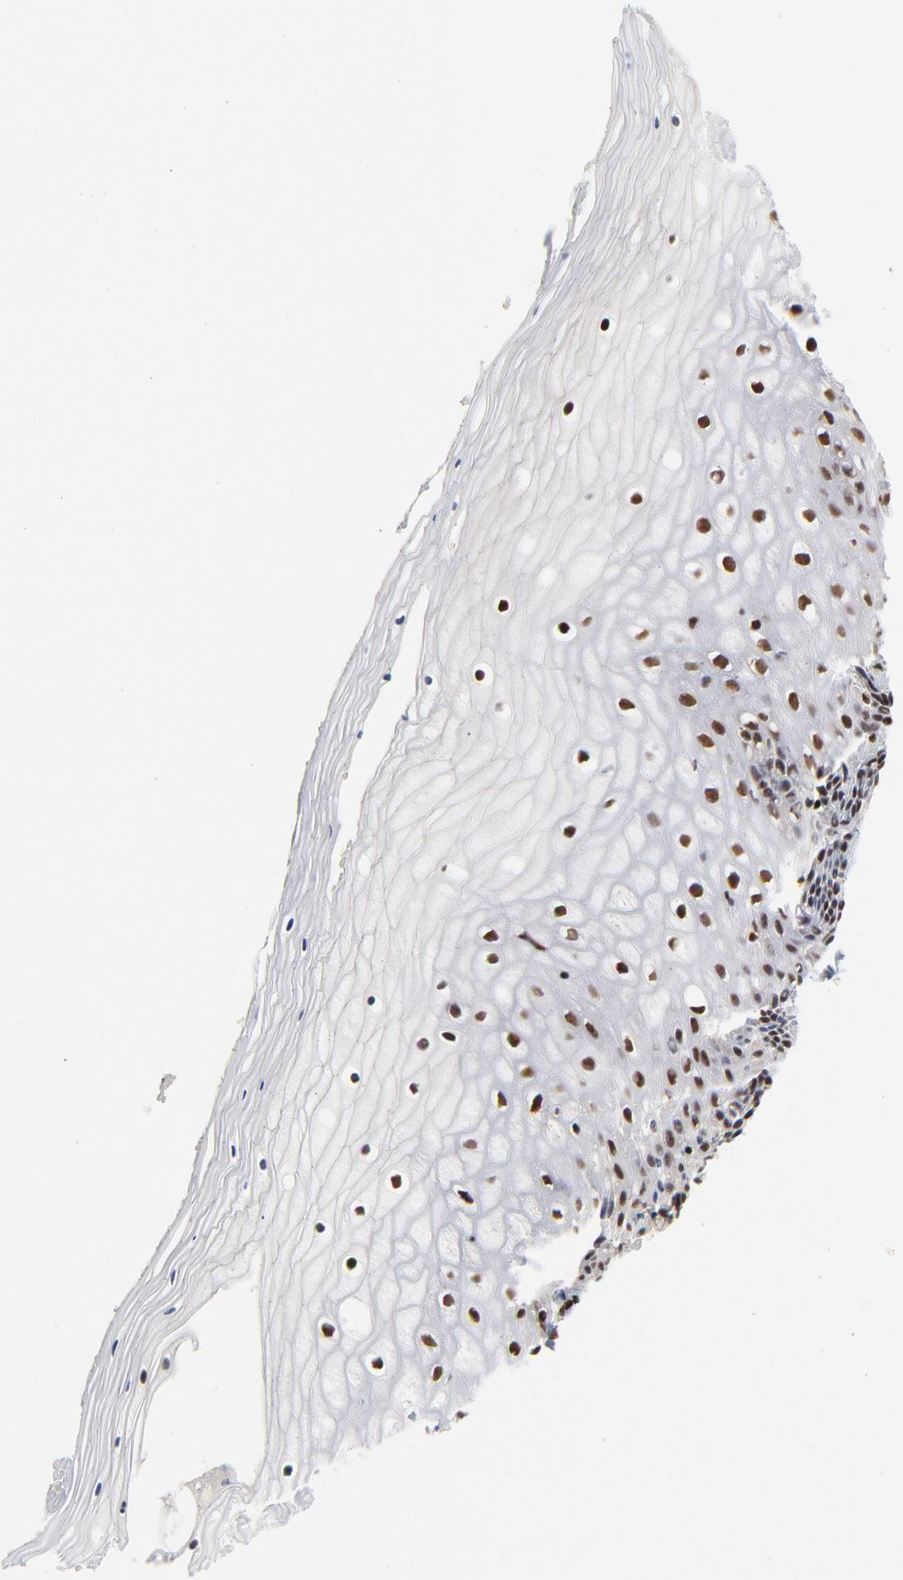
{"staining": {"intensity": "strong", "quantity": ">75%", "location": "nuclear"}, "tissue": "vagina", "cell_type": "Squamous epithelial cells", "image_type": "normal", "snomed": [{"axis": "morphology", "description": "Normal tissue, NOS"}, {"axis": "topography", "description": "Vagina"}], "caption": "This histopathology image exhibits IHC staining of normal human vagina, with high strong nuclear staining in approximately >75% of squamous epithelial cells.", "gene": "CREB1", "patient": {"sex": "female", "age": 46}}